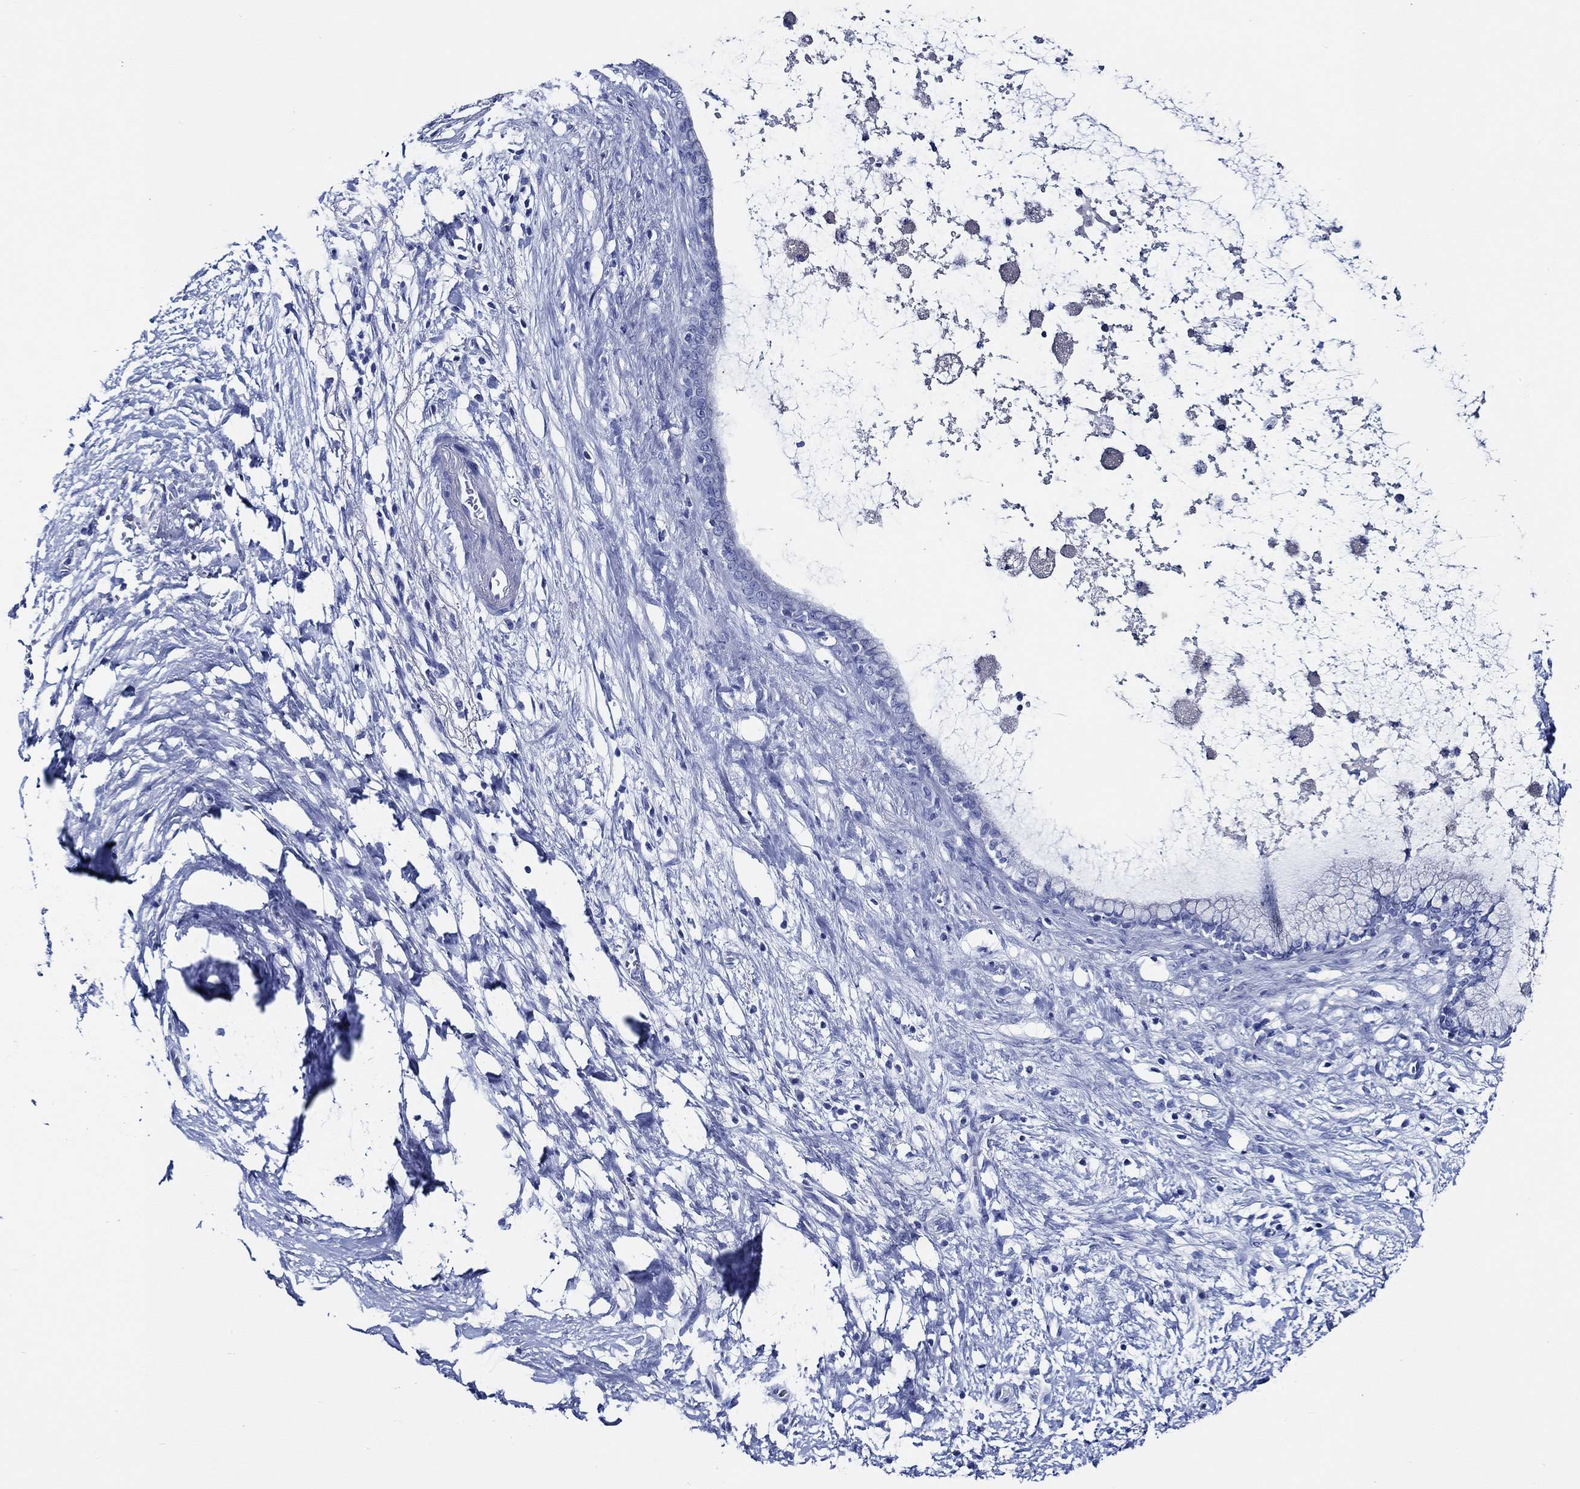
{"staining": {"intensity": "negative", "quantity": "none", "location": "none"}, "tissue": "pancreatic cancer", "cell_type": "Tumor cells", "image_type": "cancer", "snomed": [{"axis": "morphology", "description": "Adenocarcinoma, NOS"}, {"axis": "topography", "description": "Pancreas"}], "caption": "Pancreatic adenocarcinoma was stained to show a protein in brown. There is no significant staining in tumor cells. (DAB IHC with hematoxylin counter stain).", "gene": "WDR62", "patient": {"sex": "female", "age": 72}}